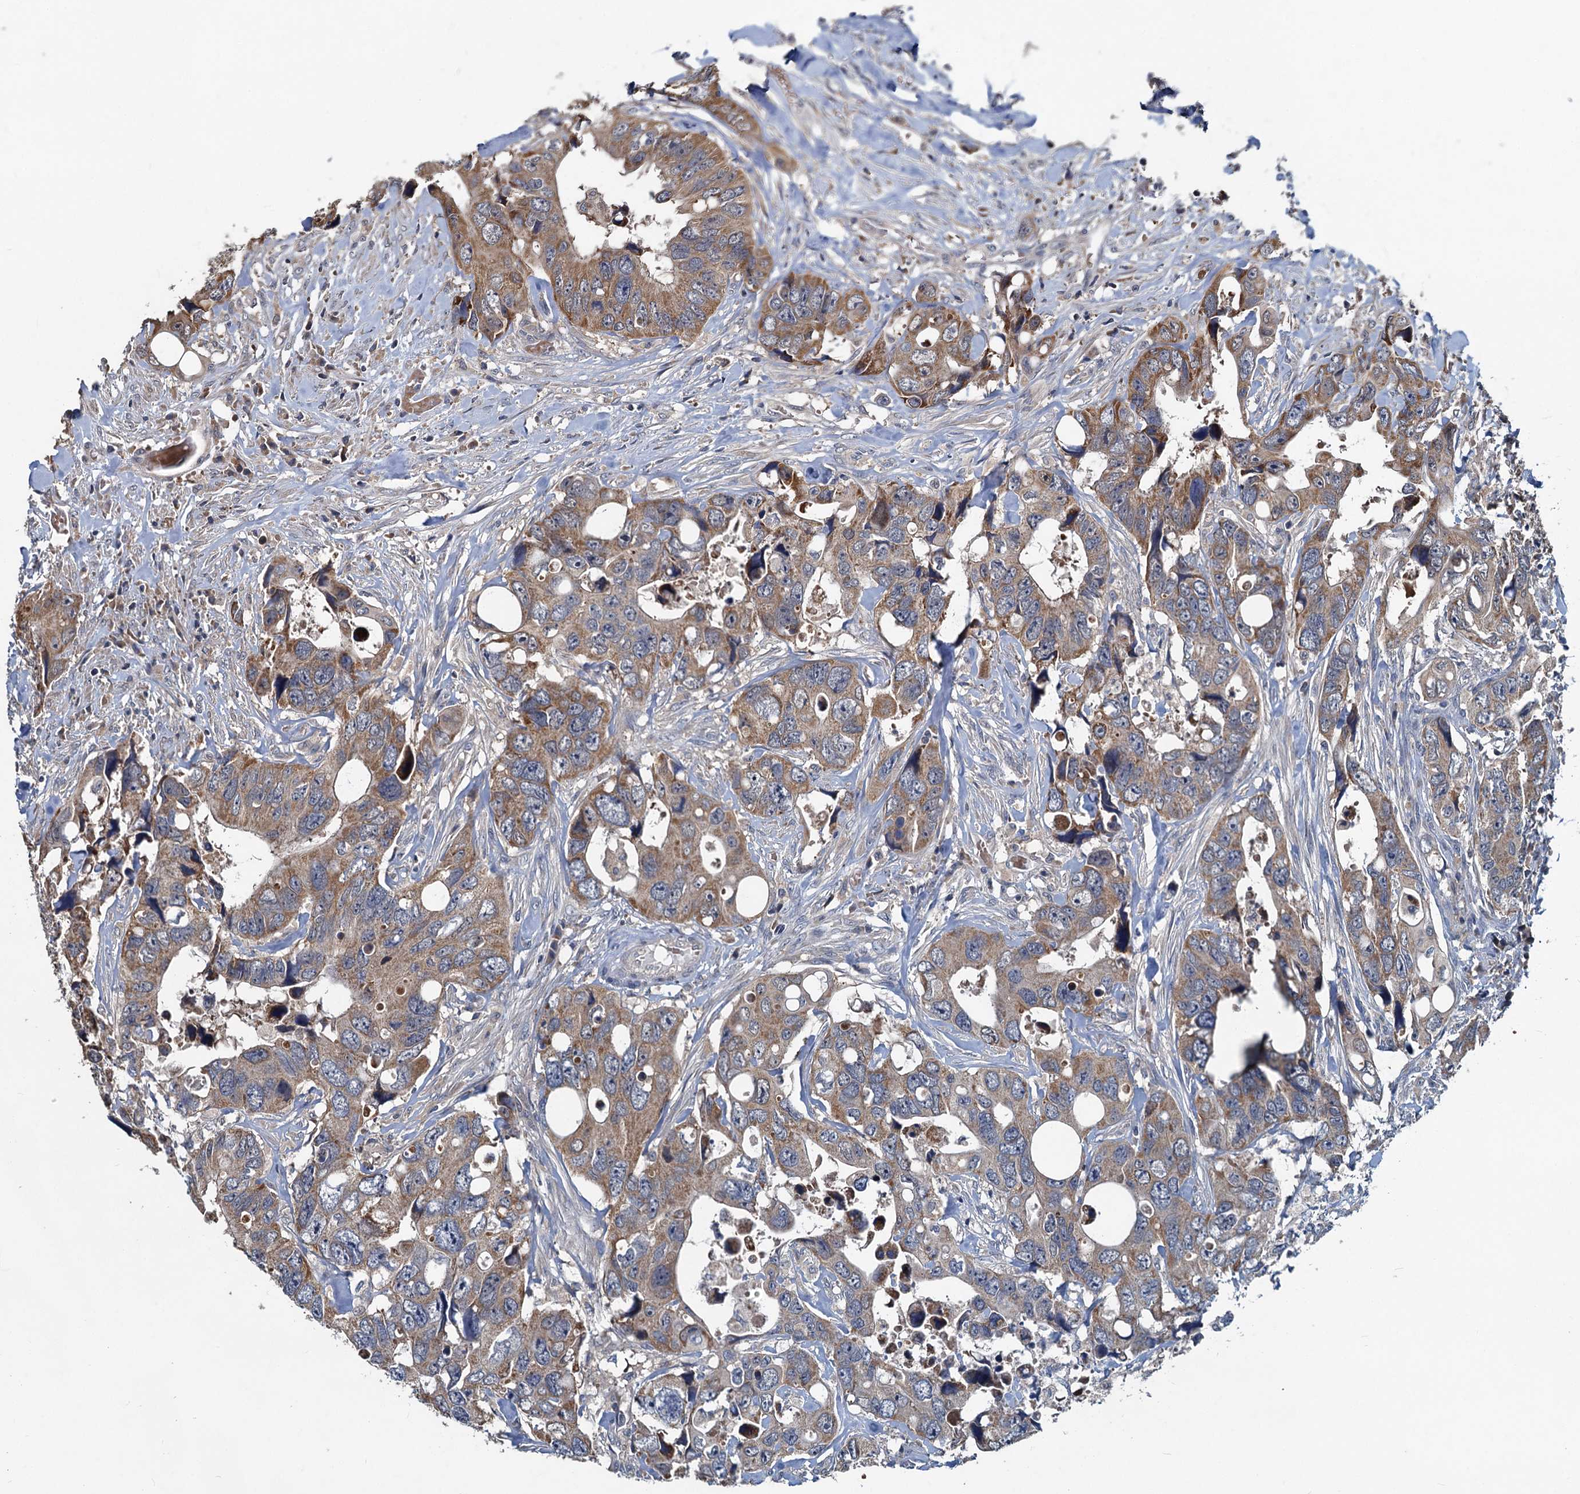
{"staining": {"intensity": "moderate", "quantity": ">75%", "location": "cytoplasmic/membranous"}, "tissue": "colorectal cancer", "cell_type": "Tumor cells", "image_type": "cancer", "snomed": [{"axis": "morphology", "description": "Adenocarcinoma, NOS"}, {"axis": "topography", "description": "Rectum"}], "caption": "The image demonstrates a brown stain indicating the presence of a protein in the cytoplasmic/membranous of tumor cells in adenocarcinoma (colorectal).", "gene": "OTUB1", "patient": {"sex": "male", "age": 57}}